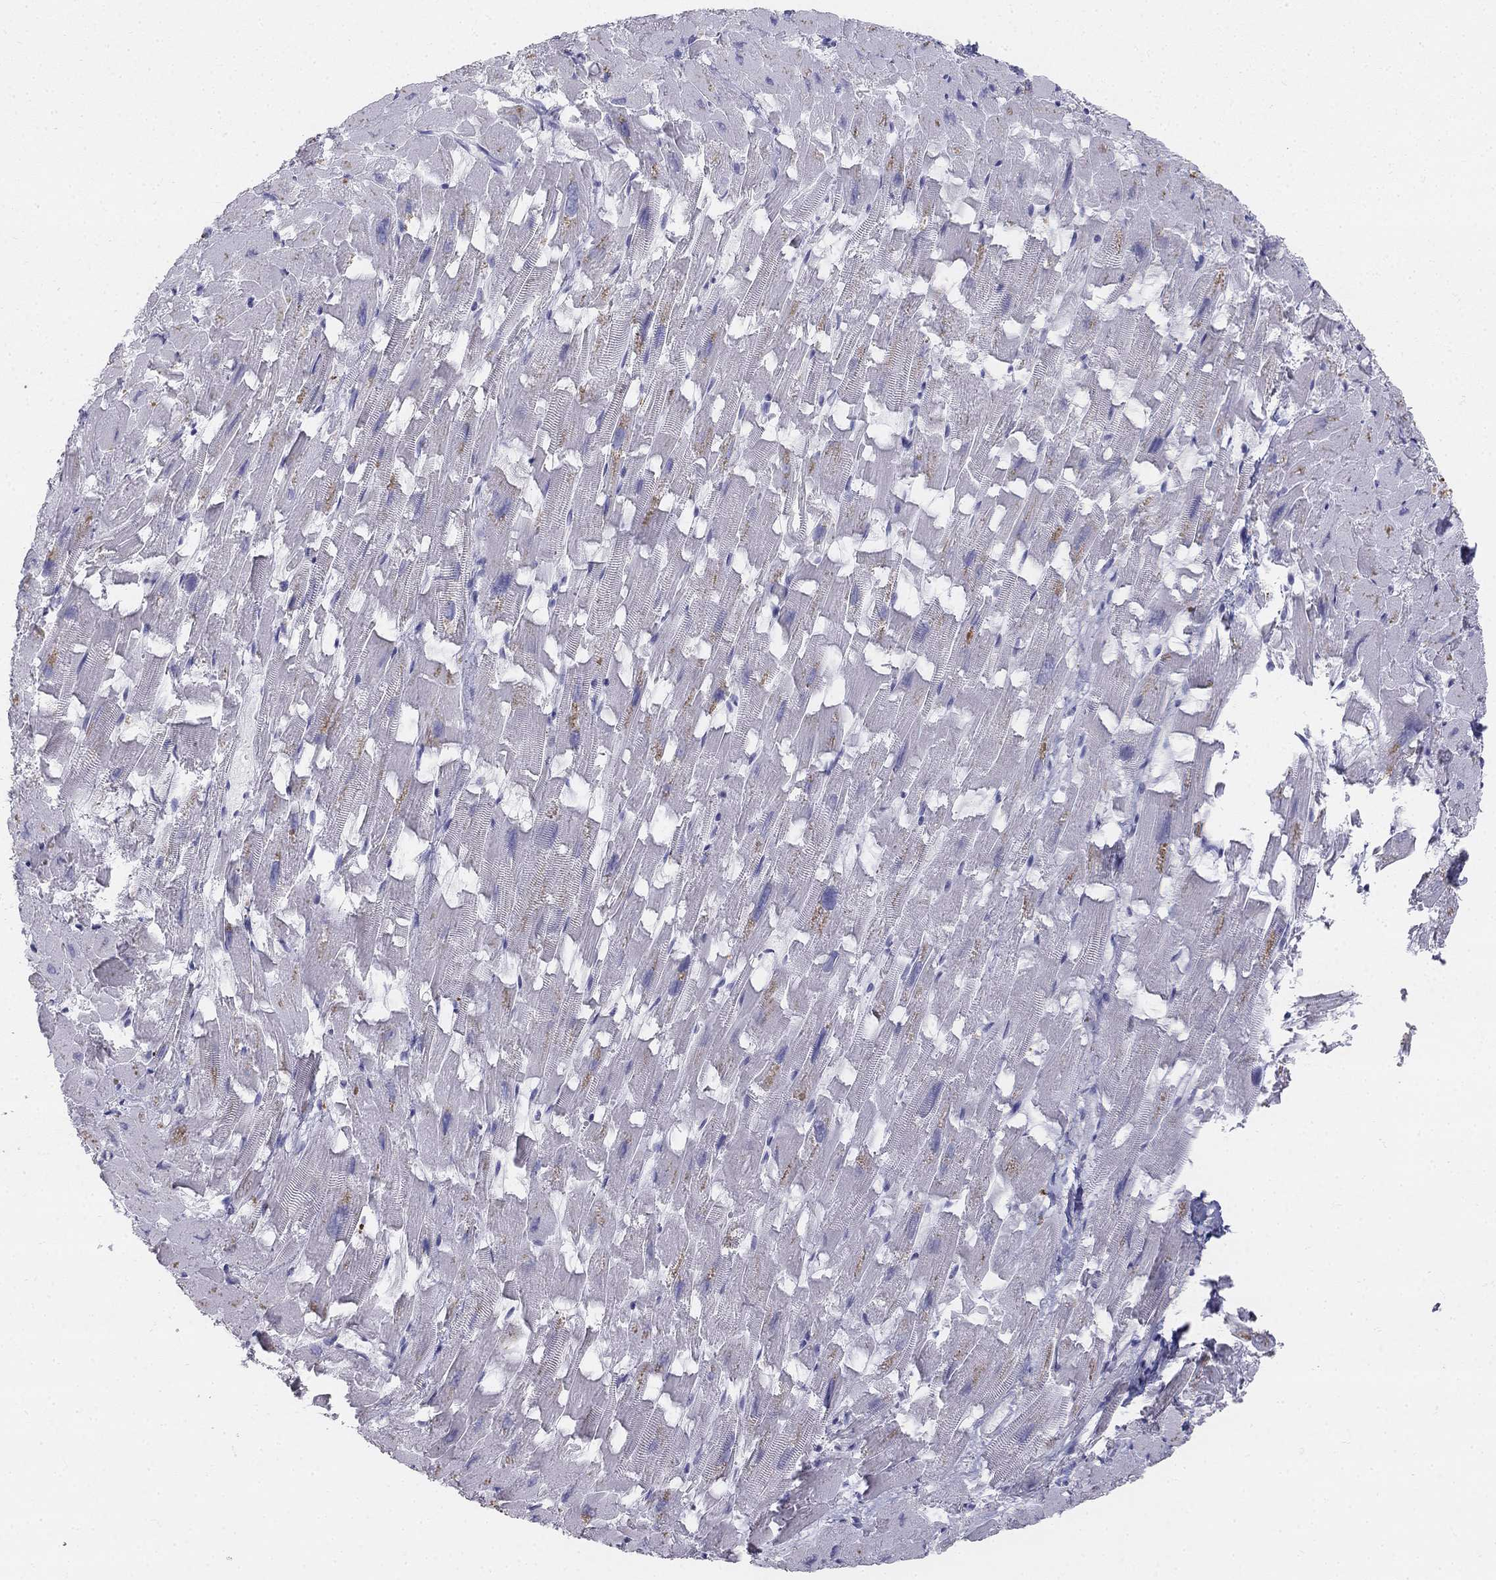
{"staining": {"intensity": "negative", "quantity": "none", "location": "none"}, "tissue": "heart muscle", "cell_type": "Cardiomyocytes", "image_type": "normal", "snomed": [{"axis": "morphology", "description": "Normal tissue, NOS"}, {"axis": "topography", "description": "Heart"}], "caption": "The micrograph displays no staining of cardiomyocytes in benign heart muscle. (DAB IHC with hematoxylin counter stain).", "gene": "ALOXE3", "patient": {"sex": "female", "age": 64}}